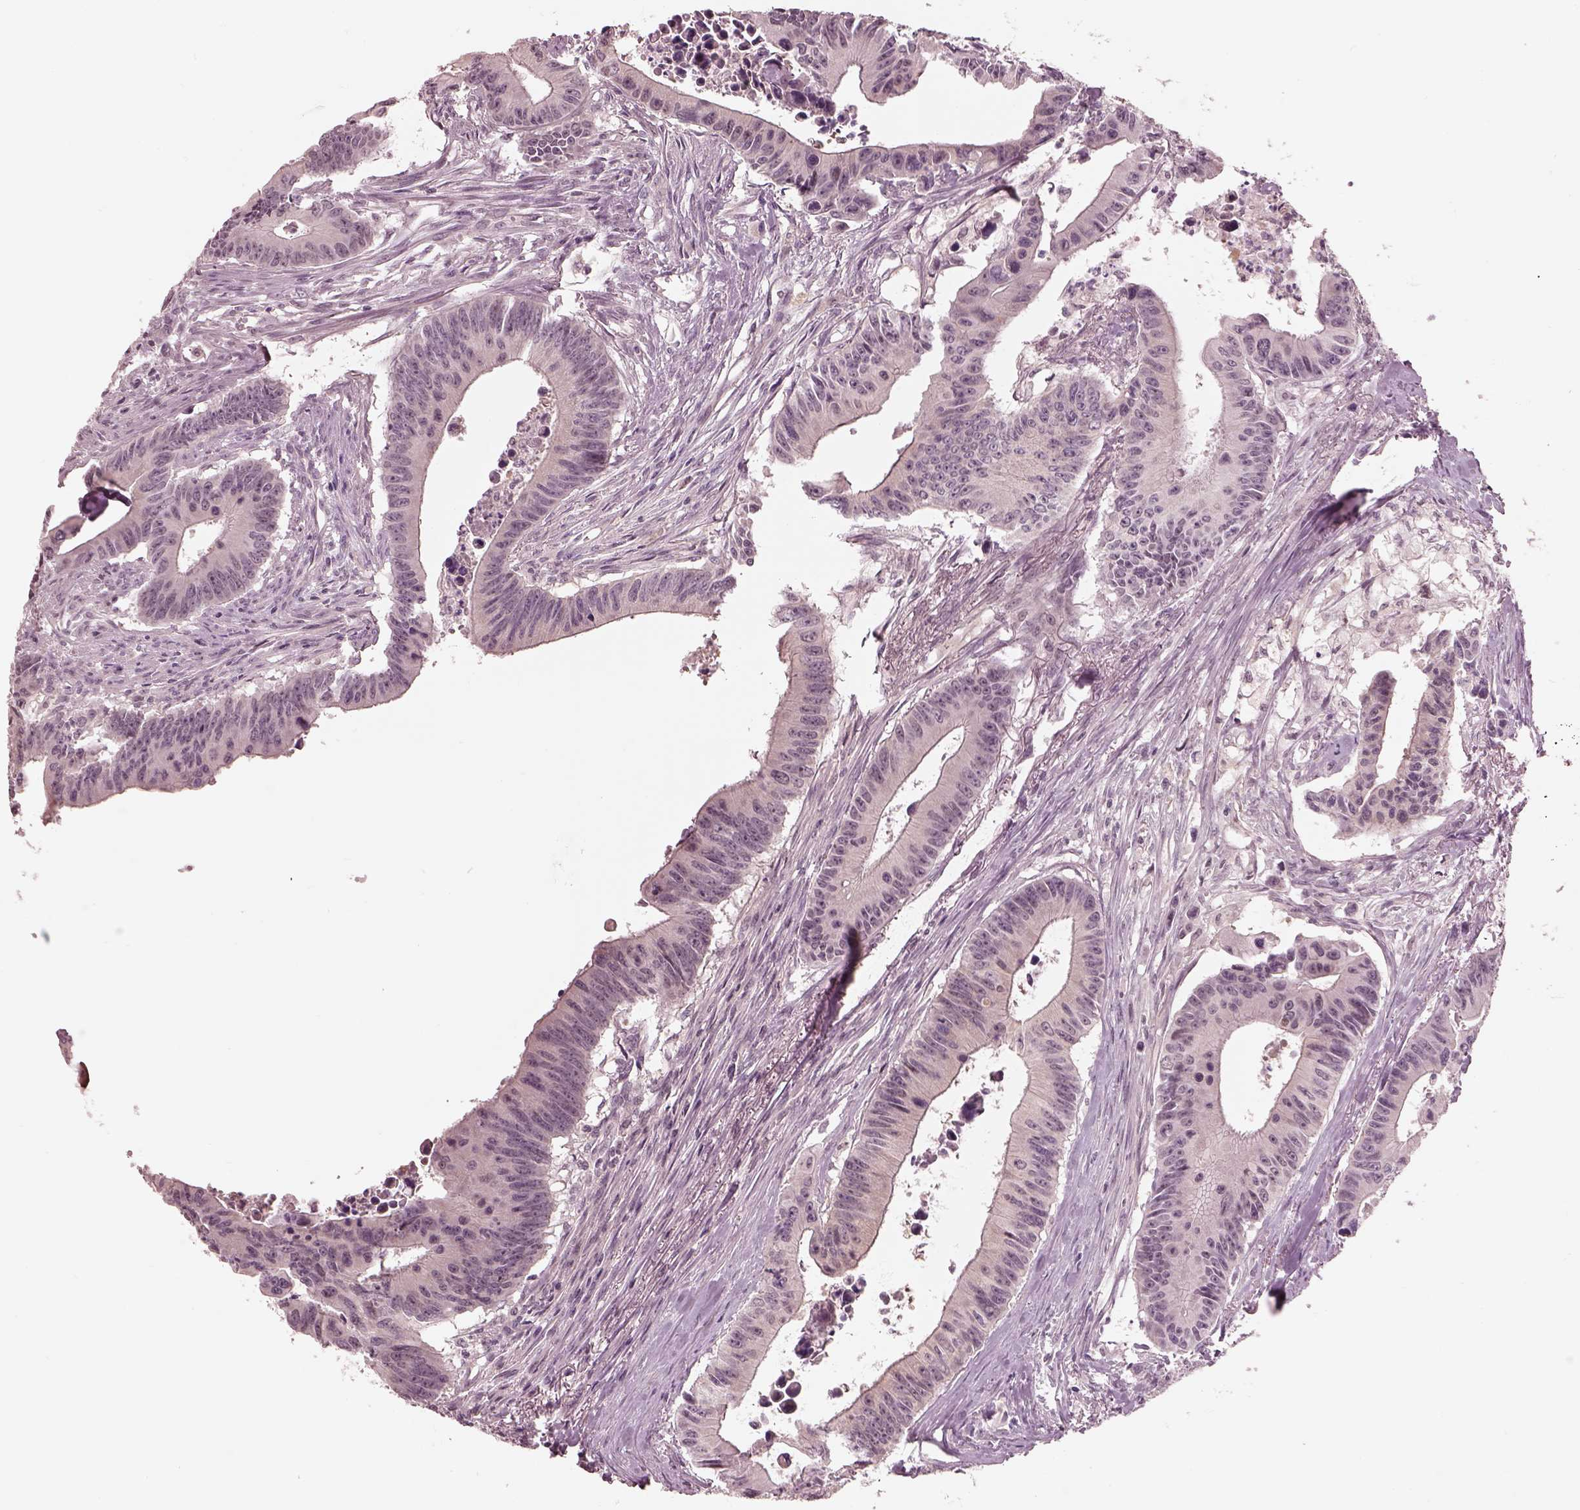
{"staining": {"intensity": "negative", "quantity": "none", "location": "none"}, "tissue": "colorectal cancer", "cell_type": "Tumor cells", "image_type": "cancer", "snomed": [{"axis": "morphology", "description": "Adenocarcinoma, NOS"}, {"axis": "topography", "description": "Colon"}], "caption": "Immunohistochemical staining of human colorectal cancer (adenocarcinoma) reveals no significant positivity in tumor cells.", "gene": "IQCG", "patient": {"sex": "female", "age": 87}}